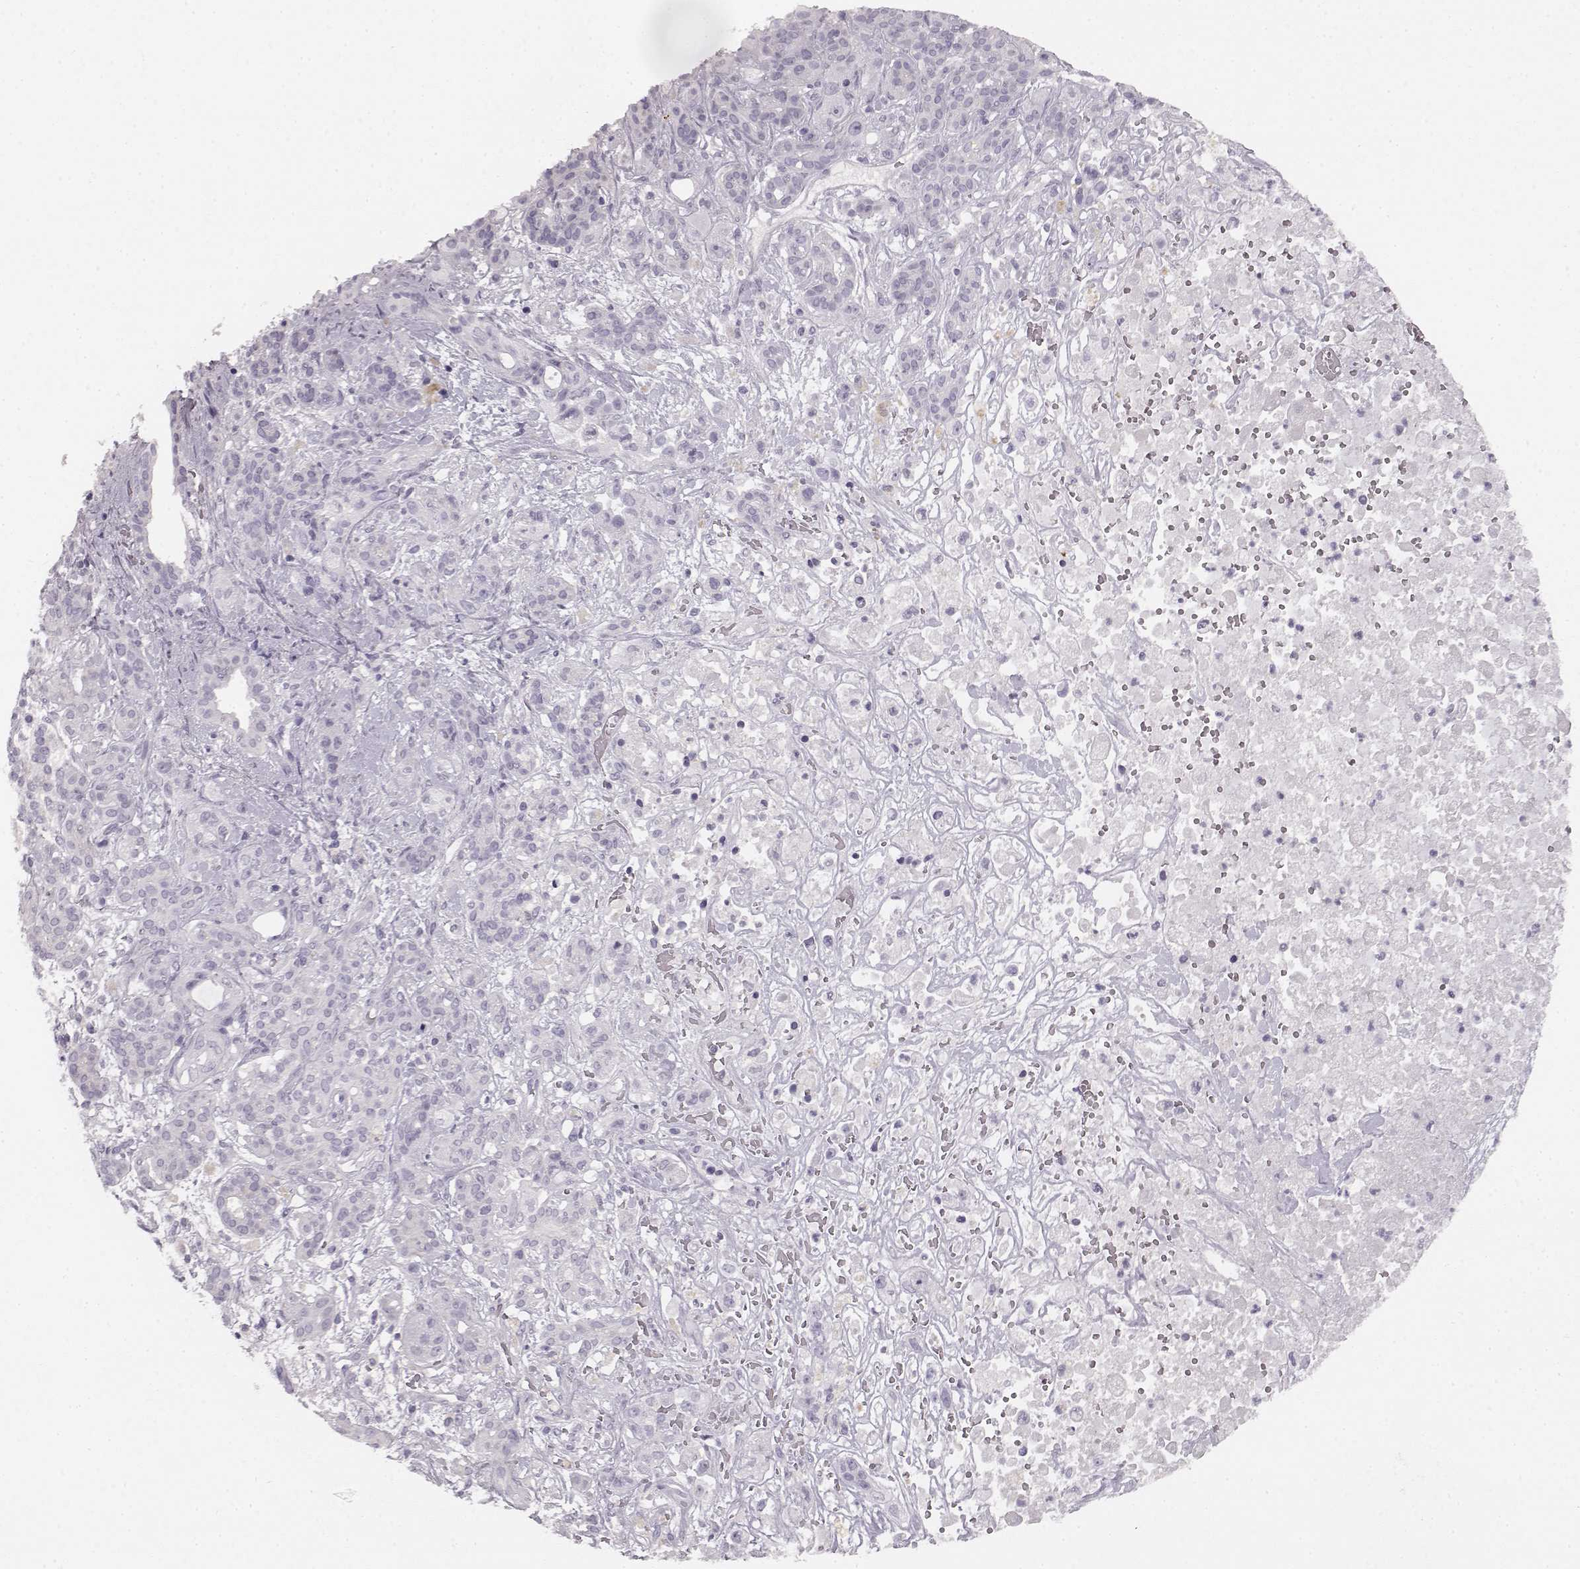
{"staining": {"intensity": "negative", "quantity": "none", "location": "none"}, "tissue": "pancreatic cancer", "cell_type": "Tumor cells", "image_type": "cancer", "snomed": [{"axis": "morphology", "description": "Adenocarcinoma, NOS"}, {"axis": "topography", "description": "Pancreas"}], "caption": "Immunohistochemical staining of human adenocarcinoma (pancreatic) displays no significant staining in tumor cells.", "gene": "KIAA0319", "patient": {"sex": "male", "age": 44}}